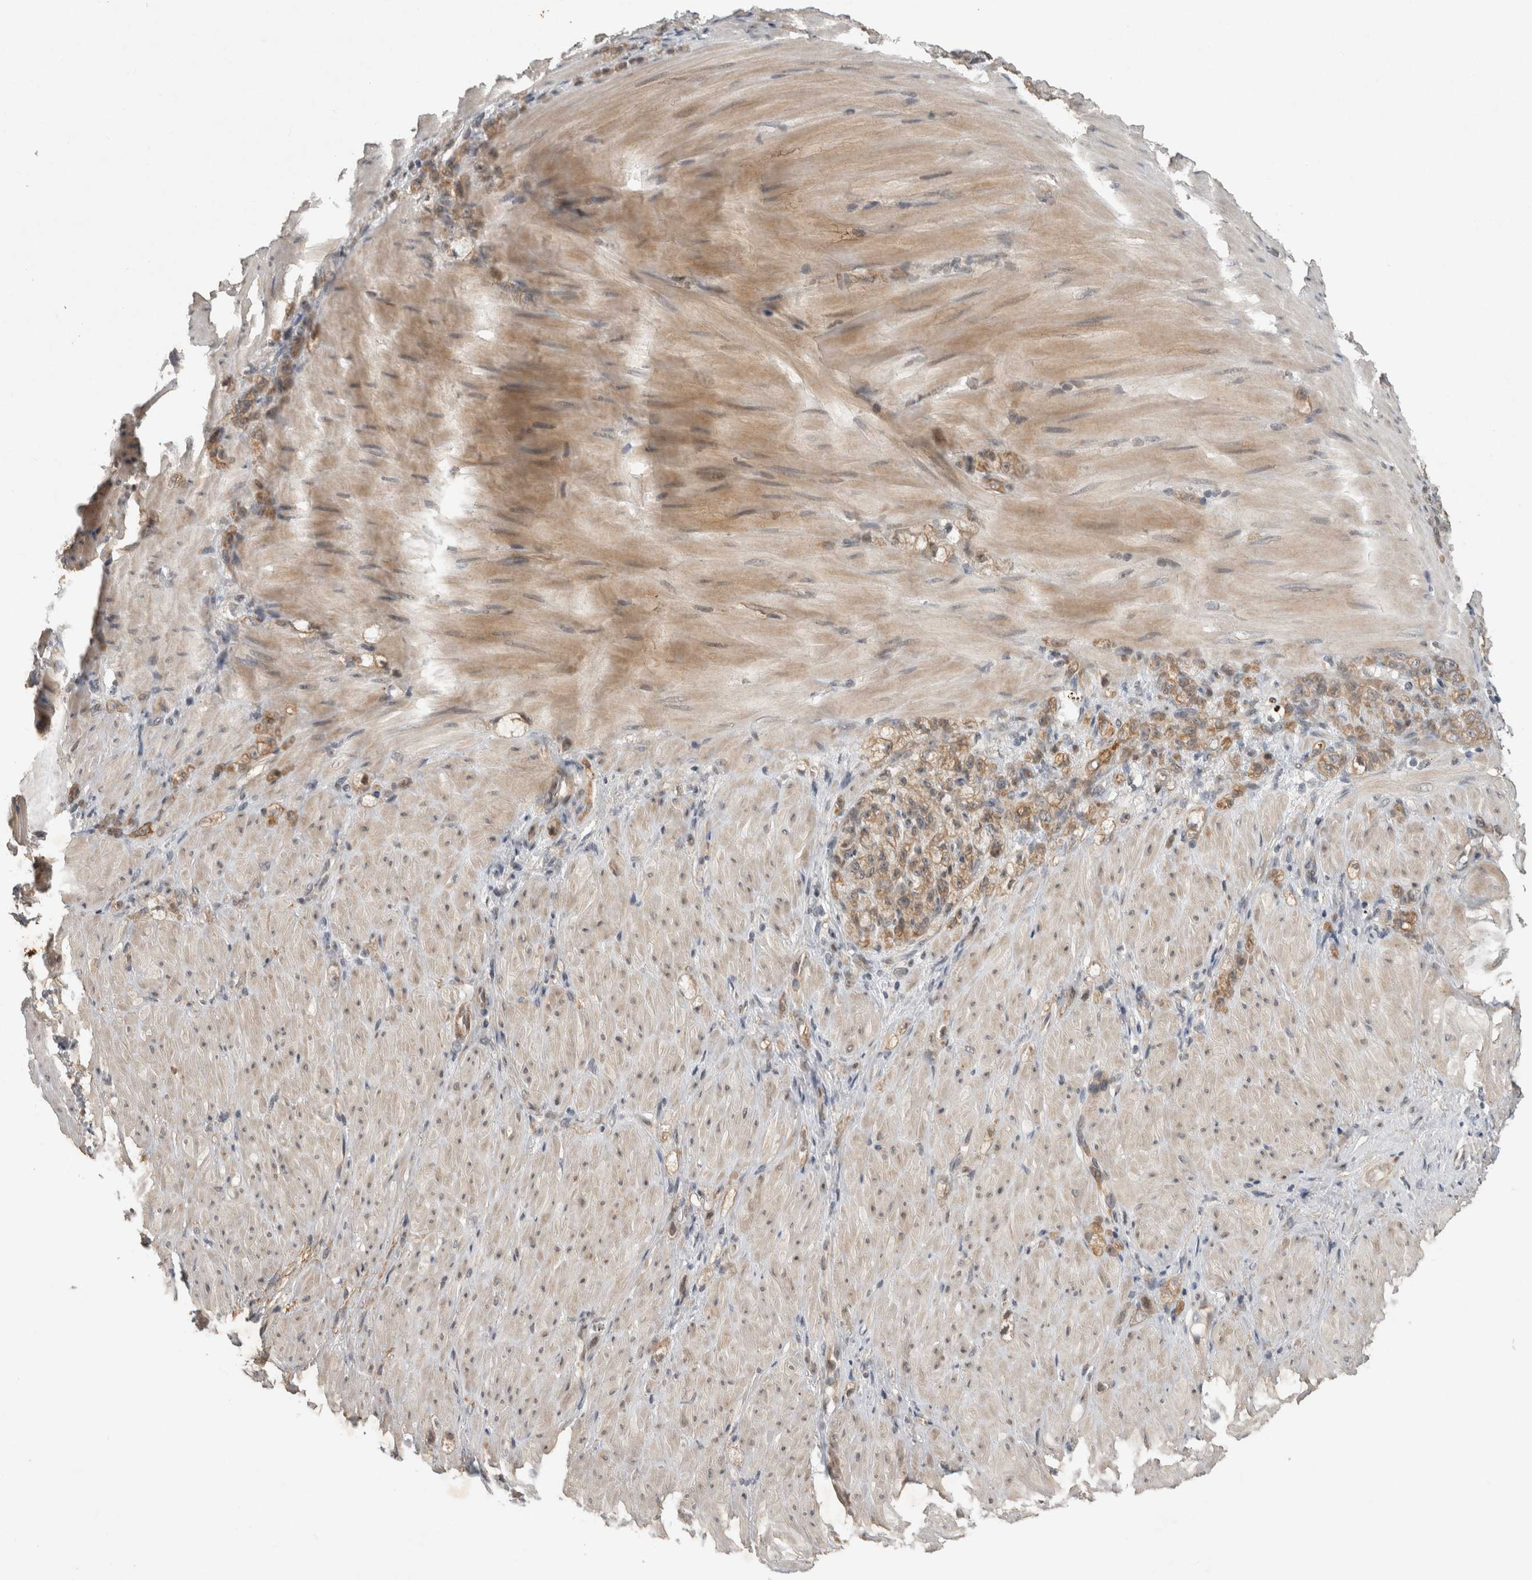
{"staining": {"intensity": "weak", "quantity": ">75%", "location": "cytoplasmic/membranous"}, "tissue": "stomach cancer", "cell_type": "Tumor cells", "image_type": "cancer", "snomed": [{"axis": "morphology", "description": "Normal tissue, NOS"}, {"axis": "morphology", "description": "Adenocarcinoma, NOS"}, {"axis": "topography", "description": "Stomach"}], "caption": "Immunohistochemistry photomicrograph of neoplastic tissue: human stomach cancer (adenocarcinoma) stained using immunohistochemistry shows low levels of weak protein expression localized specifically in the cytoplasmic/membranous of tumor cells, appearing as a cytoplasmic/membranous brown color.", "gene": "RHPN1", "patient": {"sex": "male", "age": 82}}